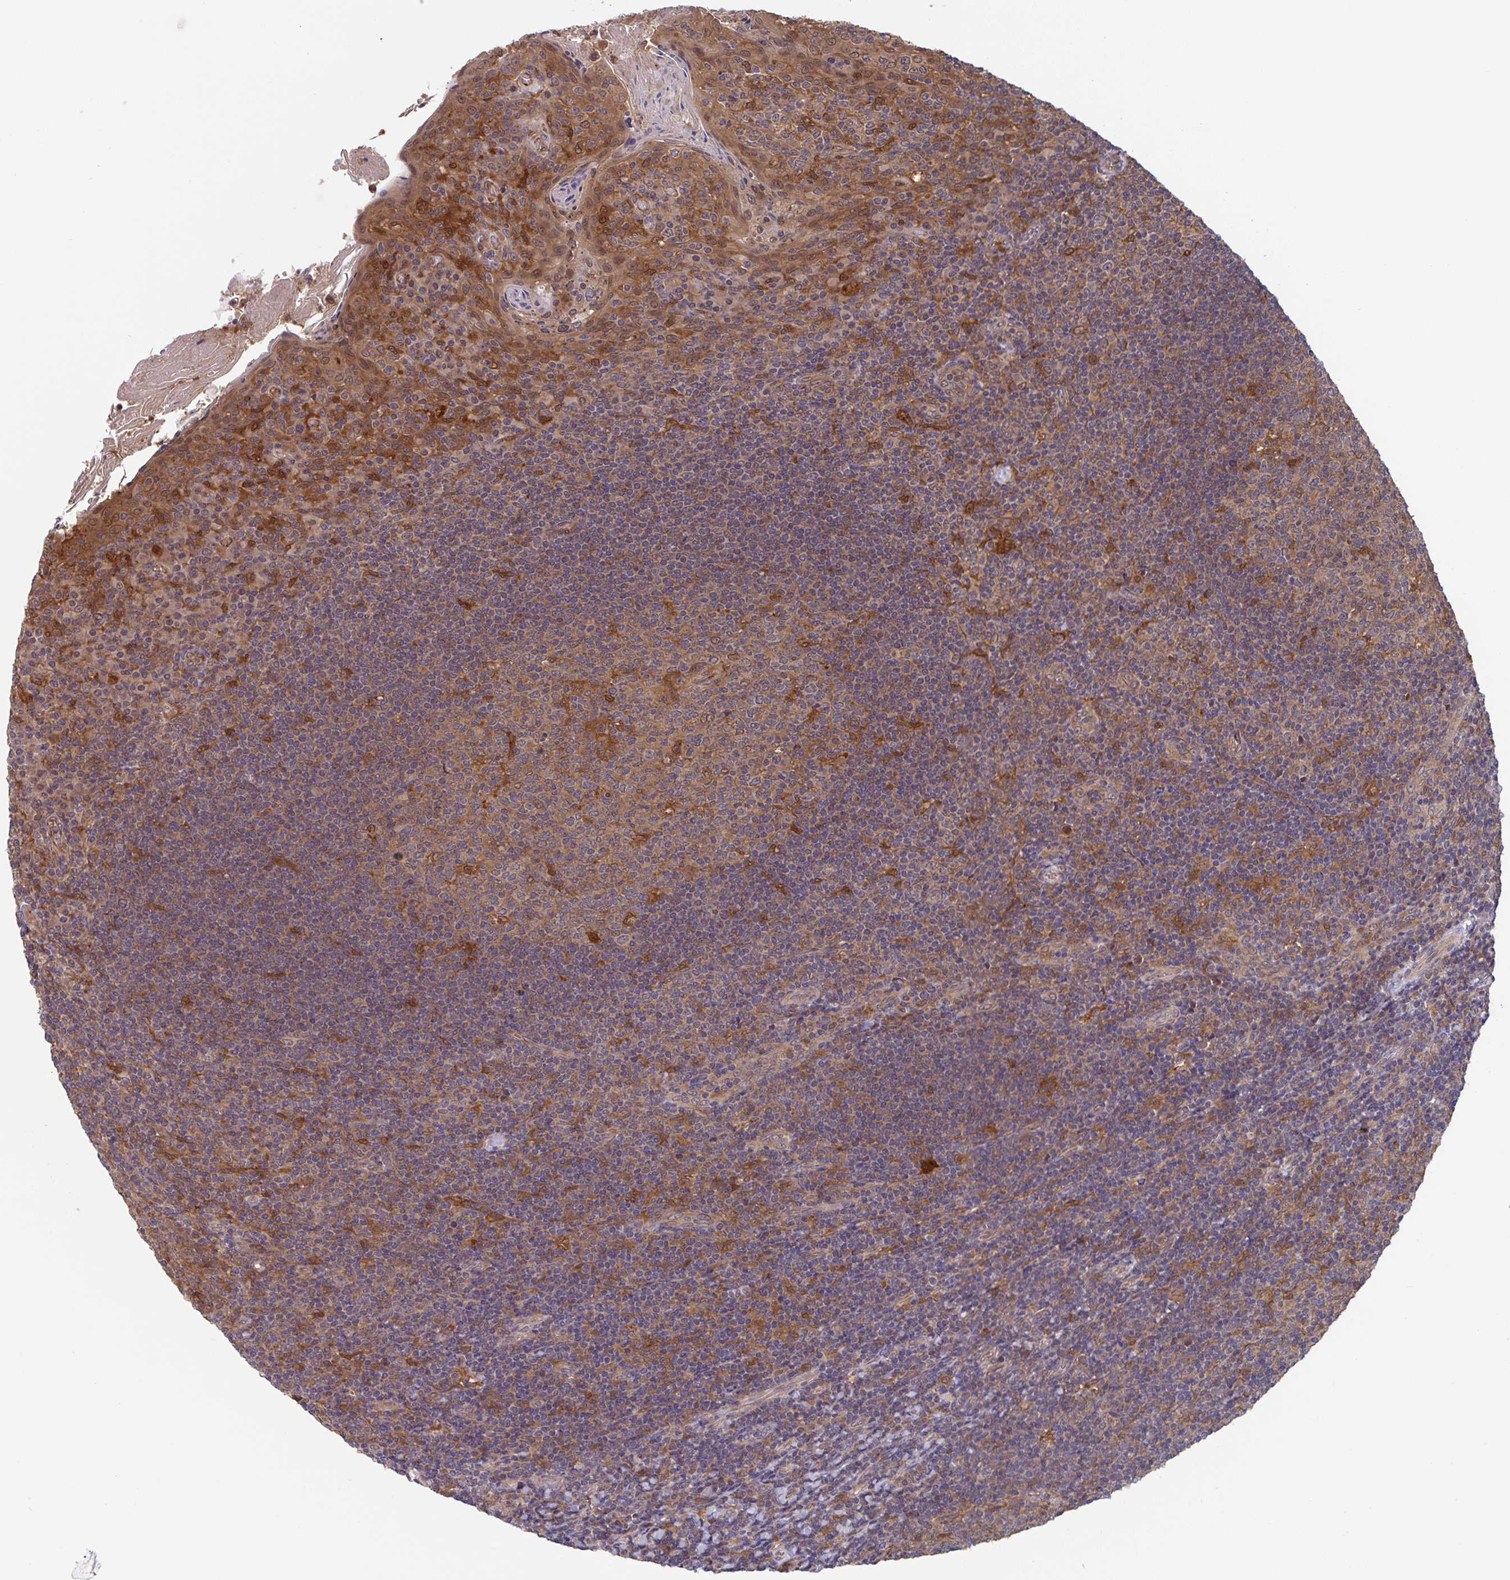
{"staining": {"intensity": "moderate", "quantity": ">75%", "location": "cytoplasmic/membranous,nuclear"}, "tissue": "tonsil", "cell_type": "Germinal center cells", "image_type": "normal", "snomed": [{"axis": "morphology", "description": "Normal tissue, NOS"}, {"axis": "topography", "description": "Tonsil"}], "caption": "Brown immunohistochemical staining in normal tonsil shows moderate cytoplasmic/membranous,nuclear staining in approximately >75% of germinal center cells. (DAB (3,3'-diaminobenzidine) IHC, brown staining for protein, blue staining for nuclei).", "gene": "TIGAR", "patient": {"sex": "female", "age": 10}}